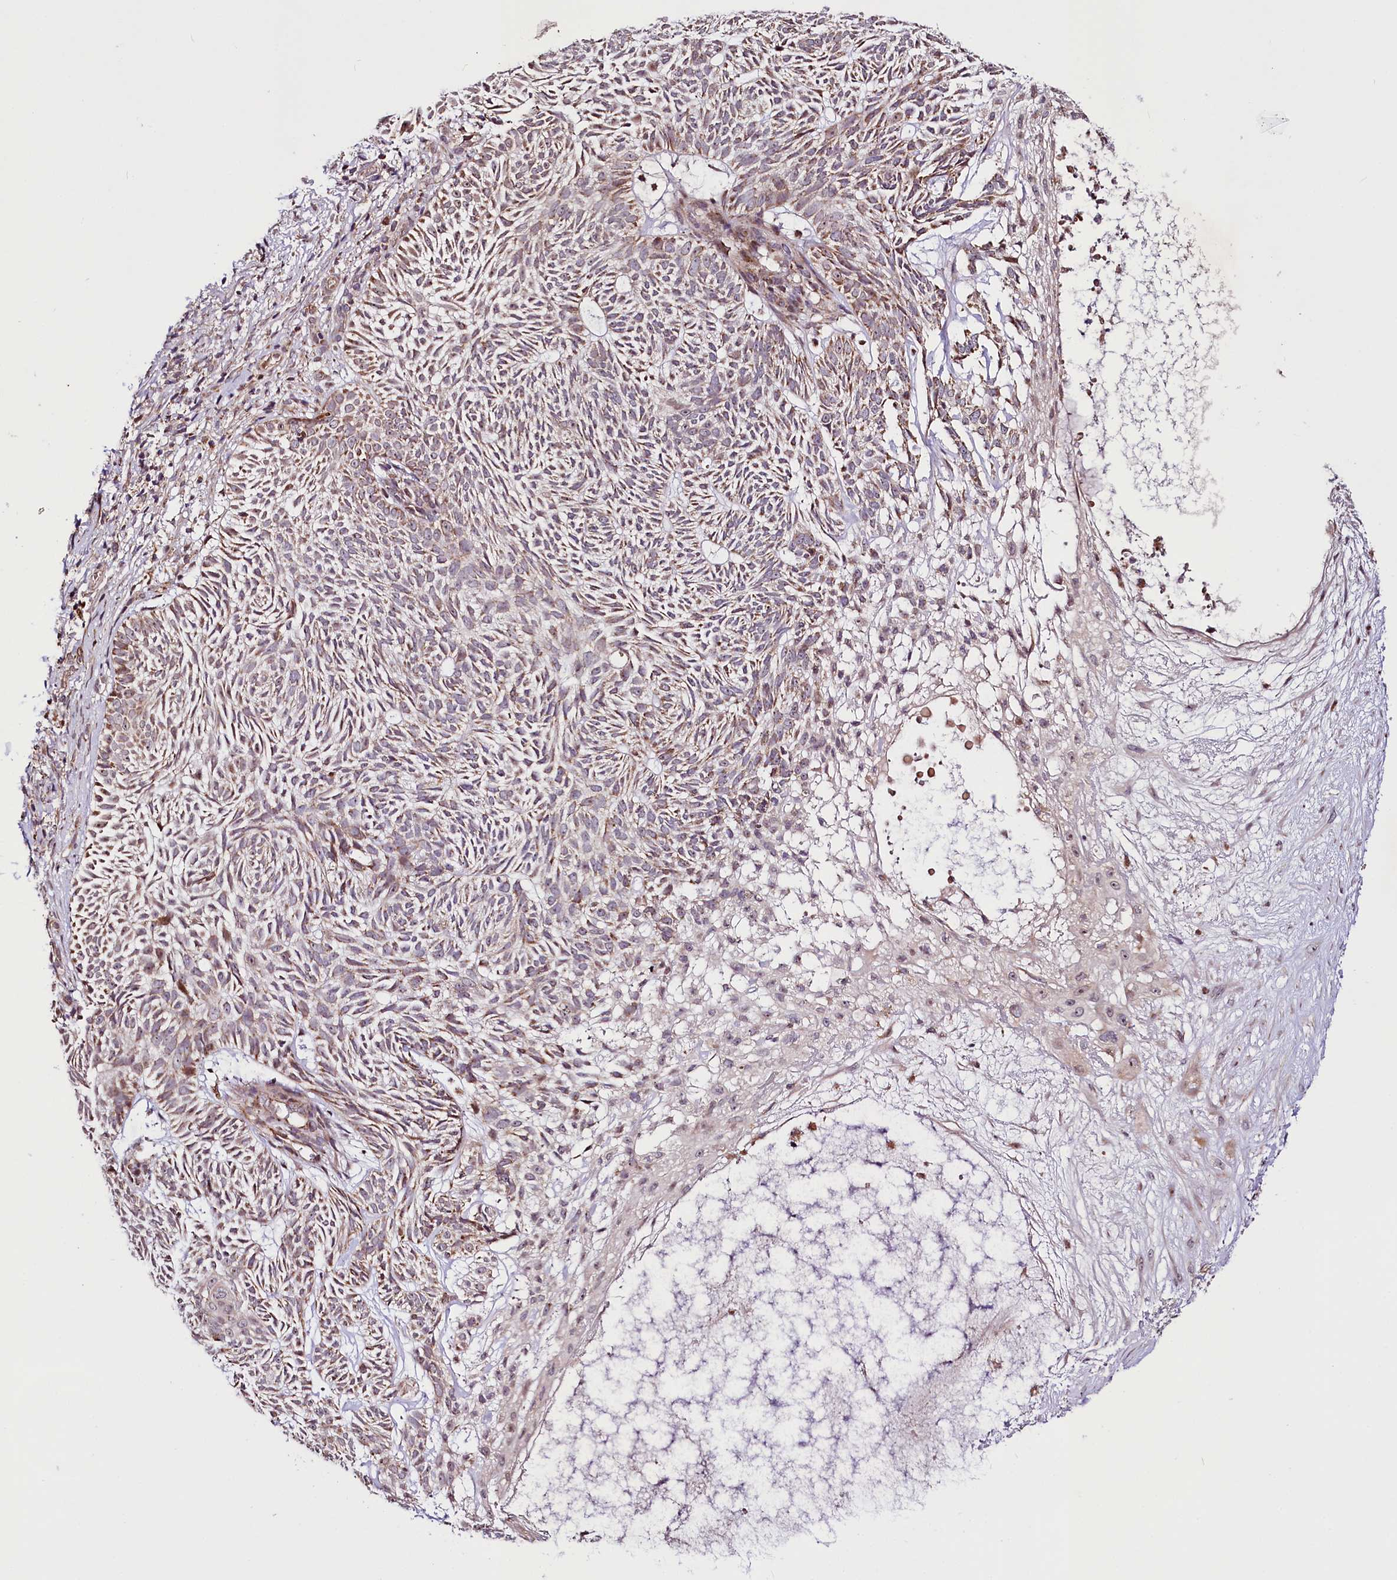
{"staining": {"intensity": "moderate", "quantity": "25%-75%", "location": "cytoplasmic/membranous"}, "tissue": "skin cancer", "cell_type": "Tumor cells", "image_type": "cancer", "snomed": [{"axis": "morphology", "description": "Basal cell carcinoma"}, {"axis": "topography", "description": "Skin"}], "caption": "Tumor cells reveal medium levels of moderate cytoplasmic/membranous positivity in about 25%-75% of cells in human skin basal cell carcinoma.", "gene": "ST7", "patient": {"sex": "male", "age": 75}}